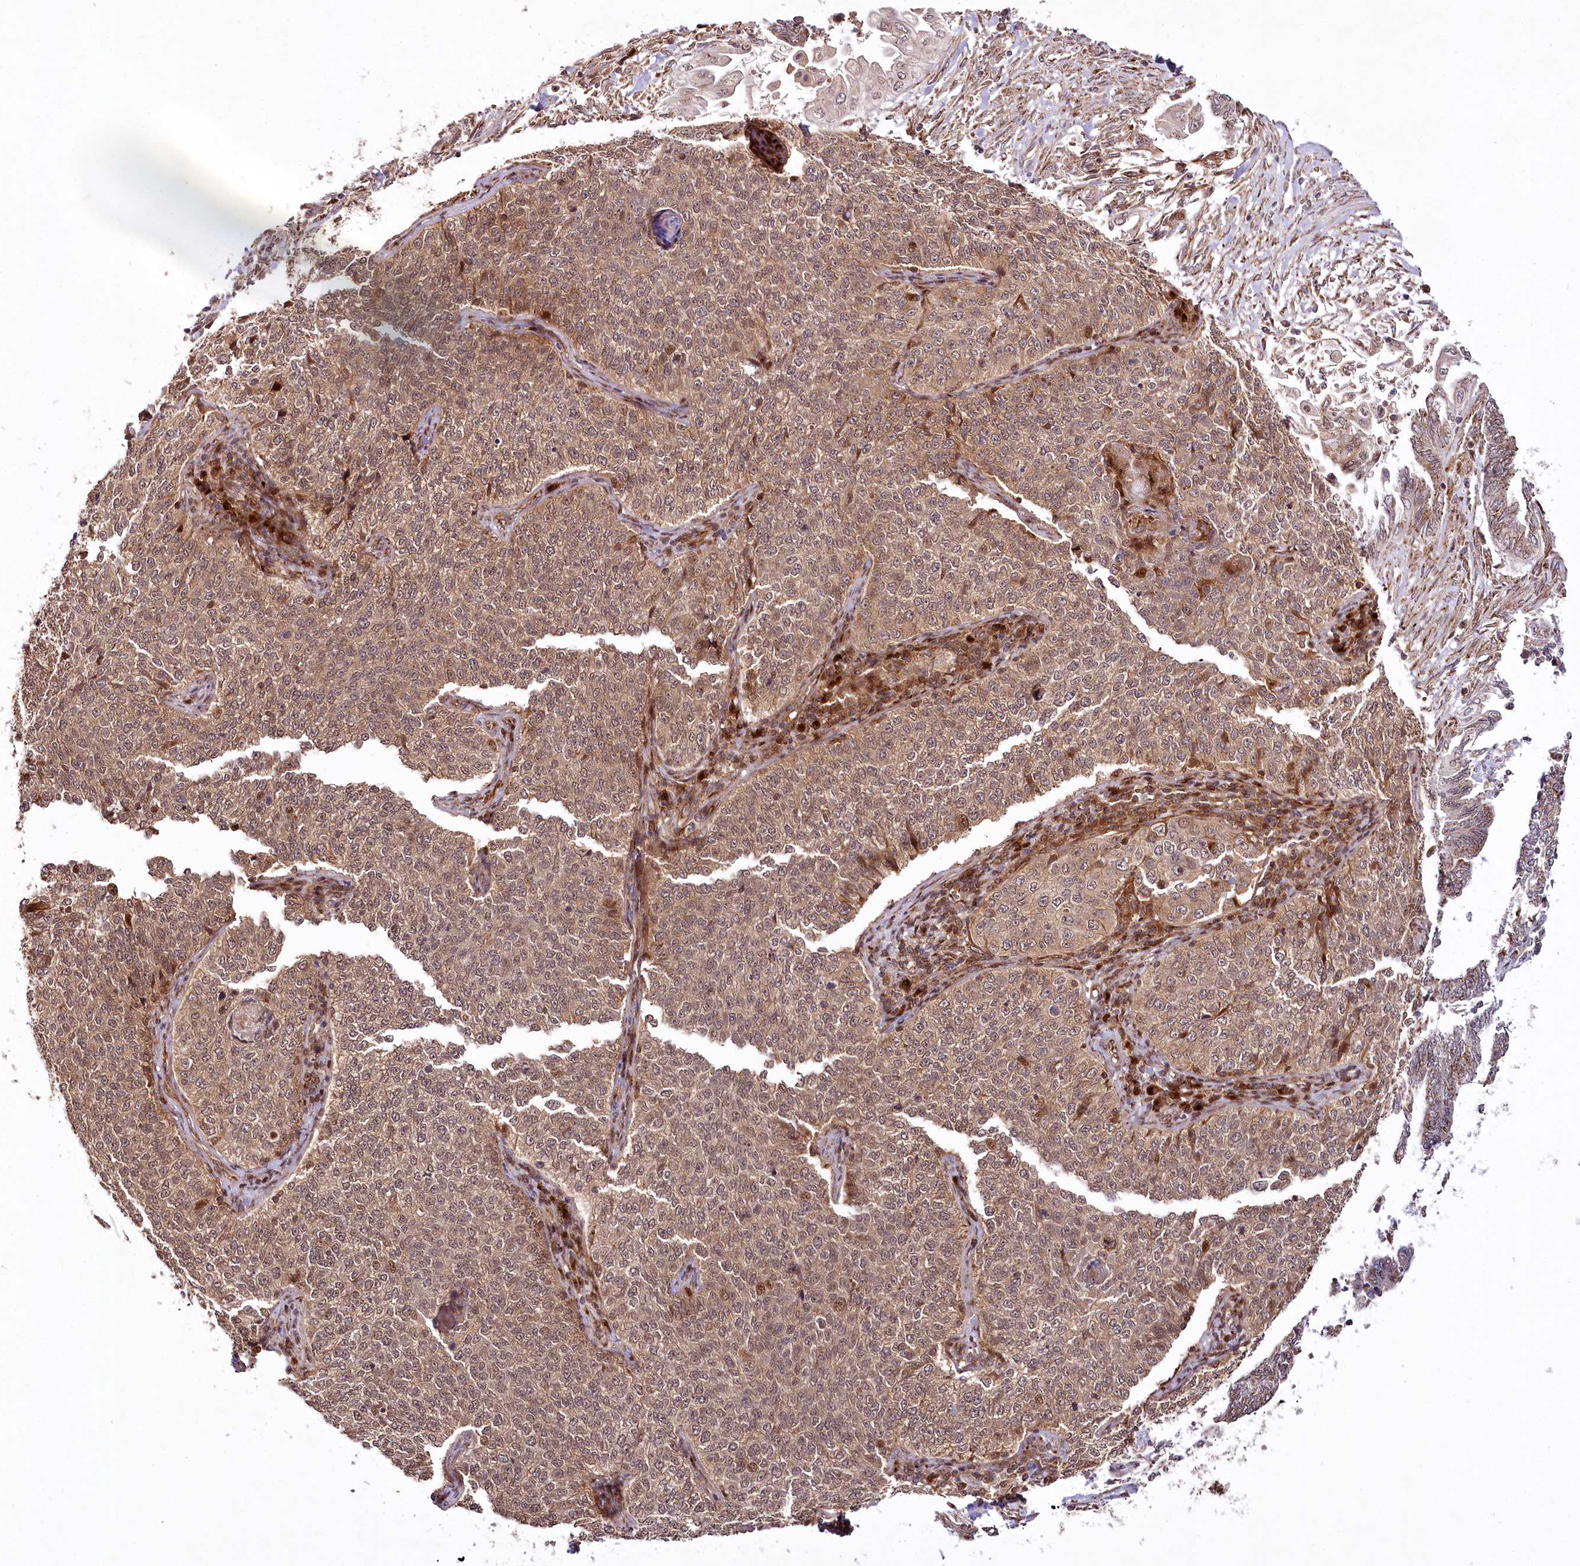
{"staining": {"intensity": "moderate", "quantity": "25%-75%", "location": "cytoplasmic/membranous,nuclear"}, "tissue": "cervical cancer", "cell_type": "Tumor cells", "image_type": "cancer", "snomed": [{"axis": "morphology", "description": "Squamous cell carcinoma, NOS"}, {"axis": "topography", "description": "Cervix"}], "caption": "The image demonstrates a brown stain indicating the presence of a protein in the cytoplasmic/membranous and nuclear of tumor cells in cervical cancer (squamous cell carcinoma). The staining was performed using DAB, with brown indicating positive protein expression. Nuclei are stained blue with hematoxylin.", "gene": "COPG1", "patient": {"sex": "female", "age": 35}}